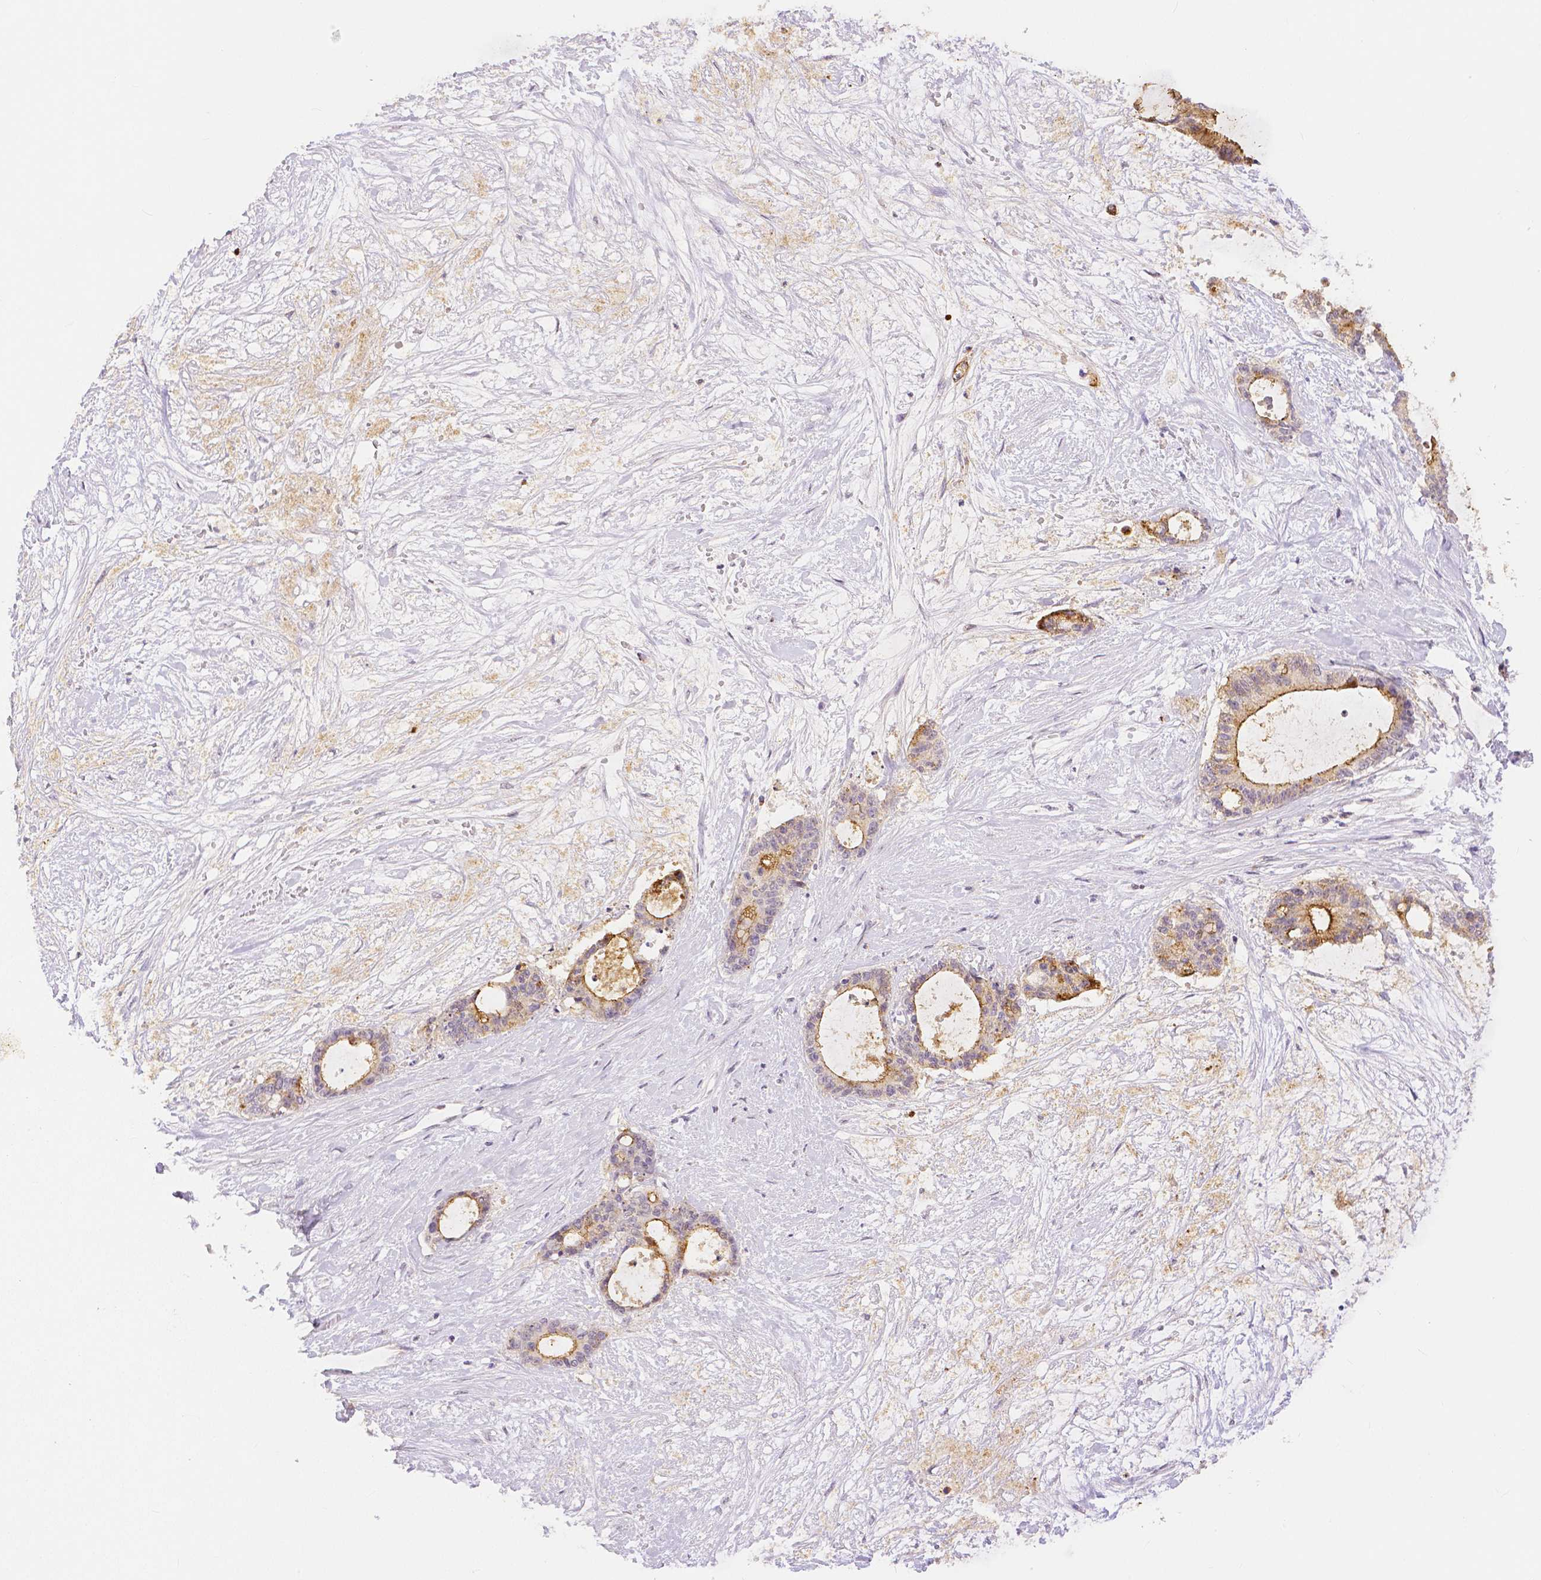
{"staining": {"intensity": "moderate", "quantity": "25%-75%", "location": "cytoplasmic/membranous"}, "tissue": "liver cancer", "cell_type": "Tumor cells", "image_type": "cancer", "snomed": [{"axis": "morphology", "description": "Normal tissue, NOS"}, {"axis": "morphology", "description": "Cholangiocarcinoma"}, {"axis": "topography", "description": "Liver"}, {"axis": "topography", "description": "Peripheral nerve tissue"}], "caption": "Moderate cytoplasmic/membranous expression for a protein is seen in approximately 25%-75% of tumor cells of liver cancer using immunohistochemistry.", "gene": "OCLN", "patient": {"sex": "female", "age": 73}}